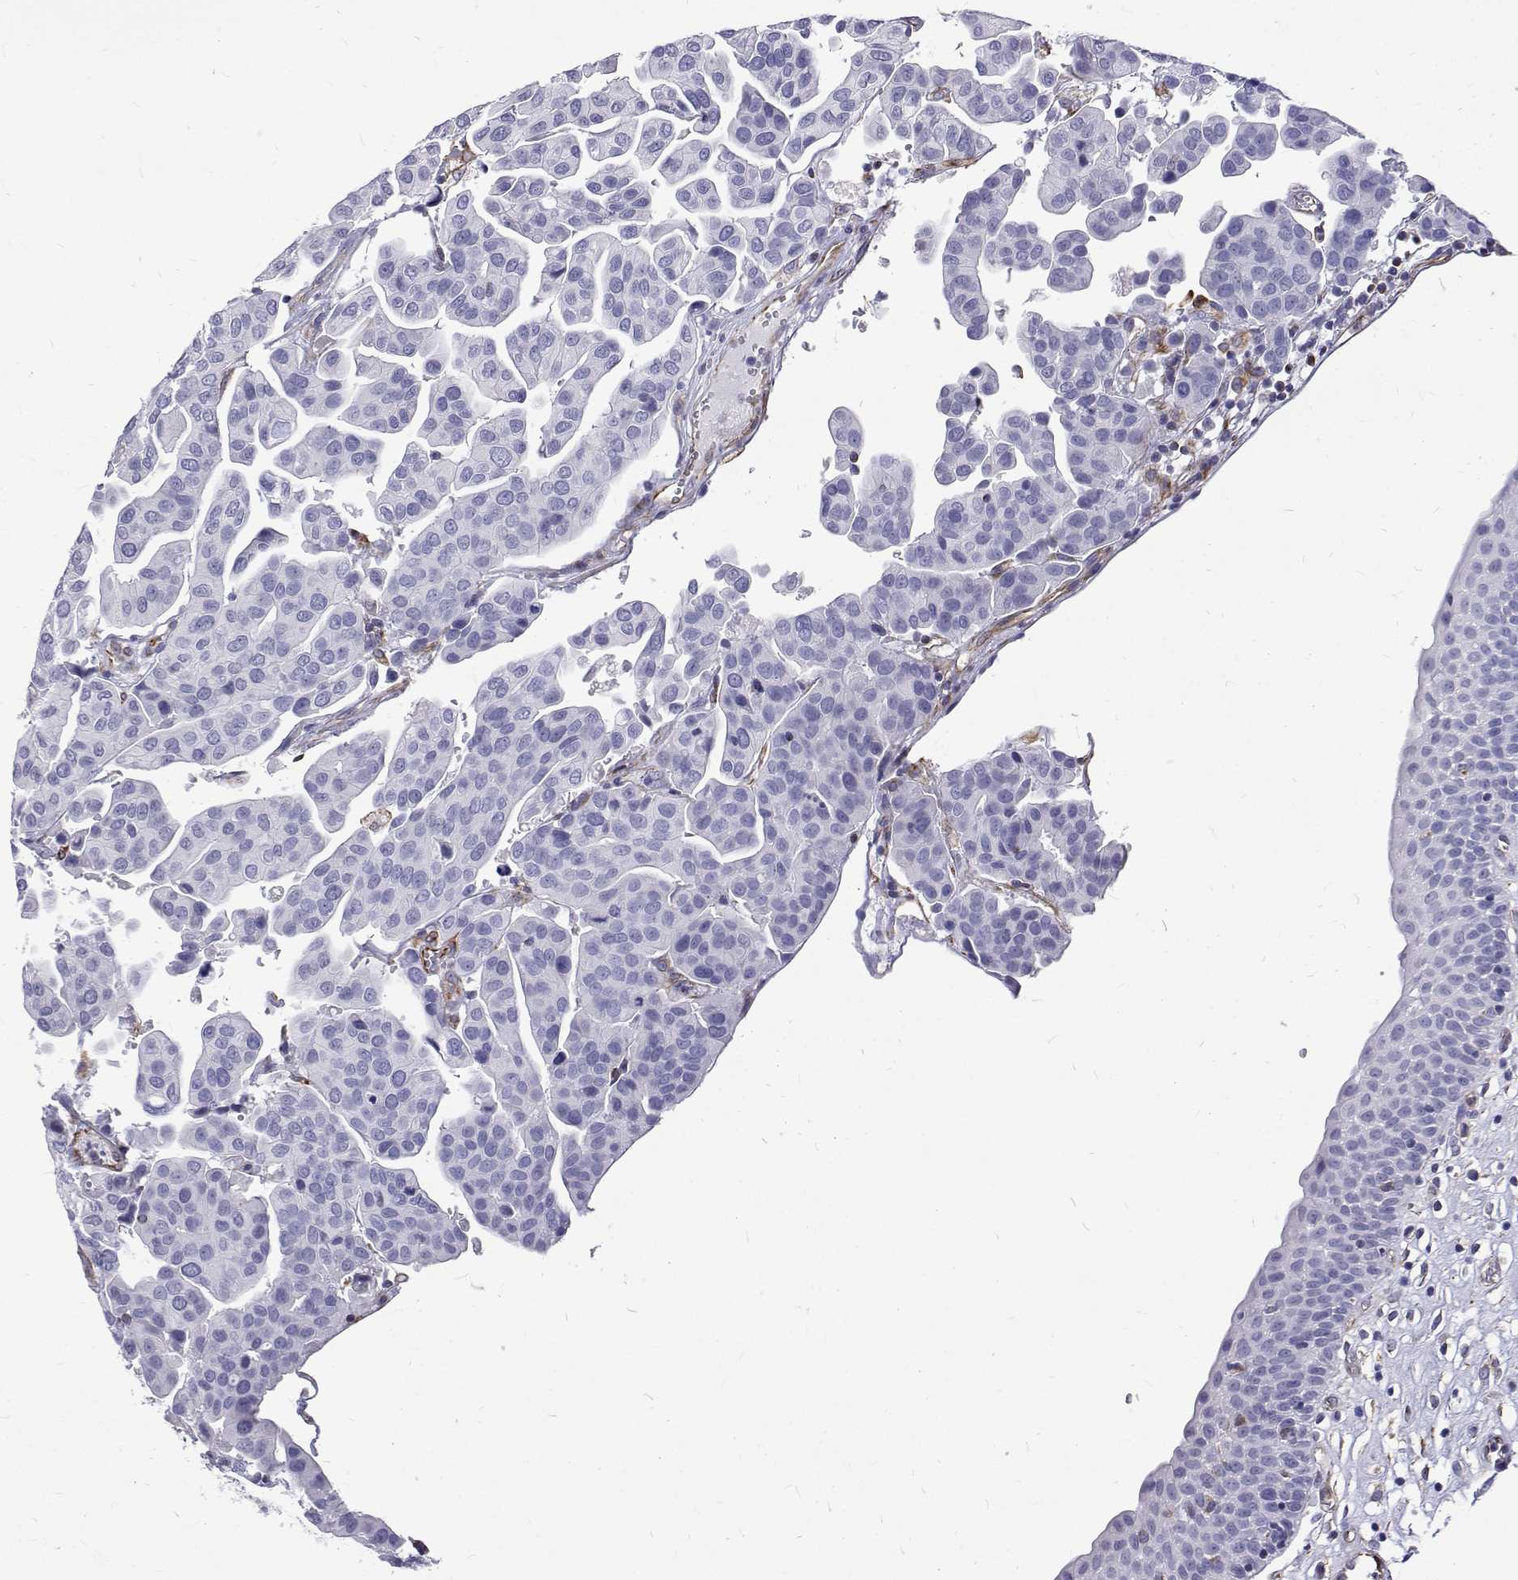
{"staining": {"intensity": "negative", "quantity": "none", "location": "none"}, "tissue": "renal cancer", "cell_type": "Tumor cells", "image_type": "cancer", "snomed": [{"axis": "morphology", "description": "Adenocarcinoma, NOS"}, {"axis": "topography", "description": "Urinary bladder"}], "caption": "Renal cancer (adenocarcinoma) was stained to show a protein in brown. There is no significant expression in tumor cells.", "gene": "OPRPN", "patient": {"sex": "male", "age": 61}}